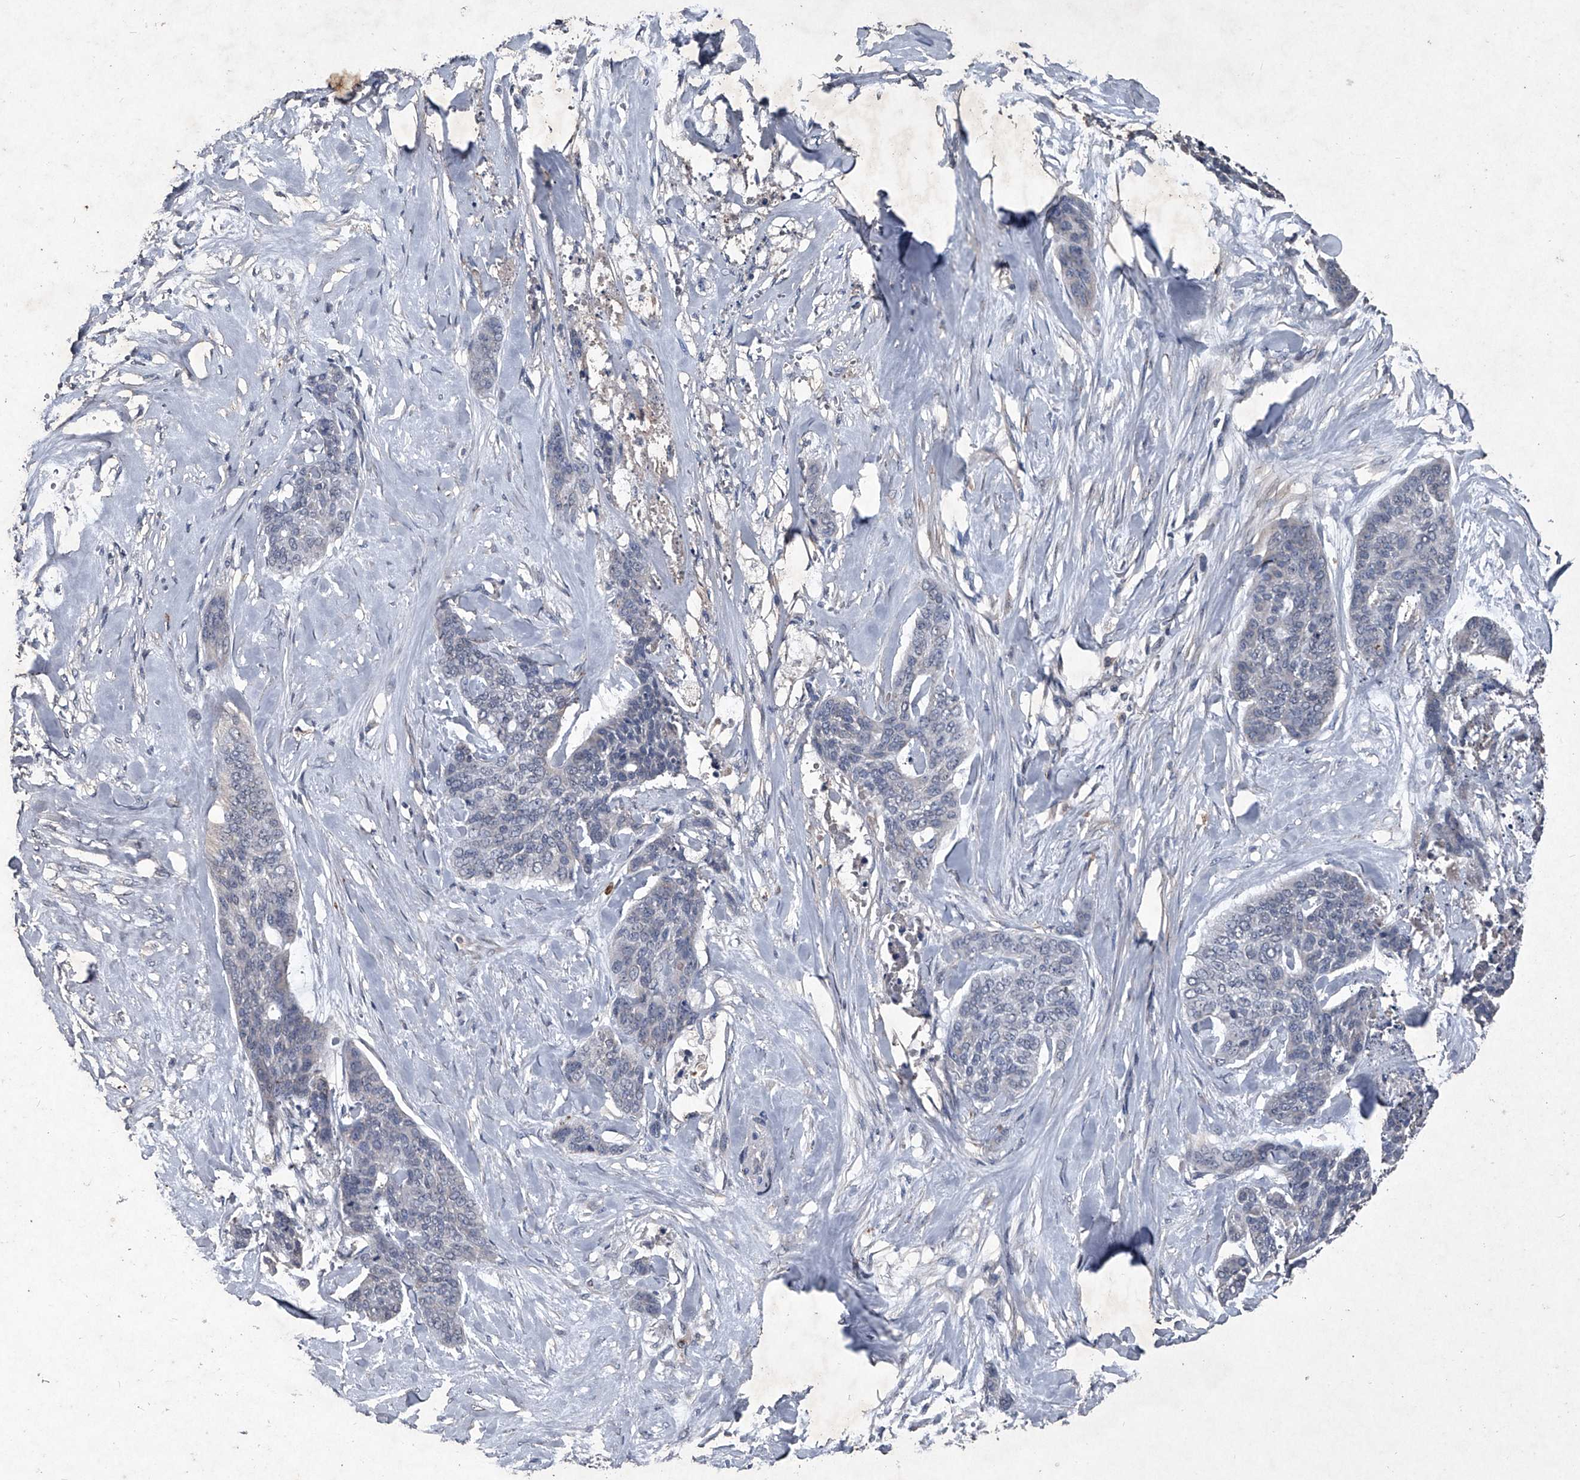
{"staining": {"intensity": "negative", "quantity": "none", "location": "none"}, "tissue": "skin cancer", "cell_type": "Tumor cells", "image_type": "cancer", "snomed": [{"axis": "morphology", "description": "Basal cell carcinoma"}, {"axis": "topography", "description": "Skin"}], "caption": "Protein analysis of skin cancer (basal cell carcinoma) exhibits no significant staining in tumor cells.", "gene": "MAPKAP1", "patient": {"sex": "female", "age": 64}}